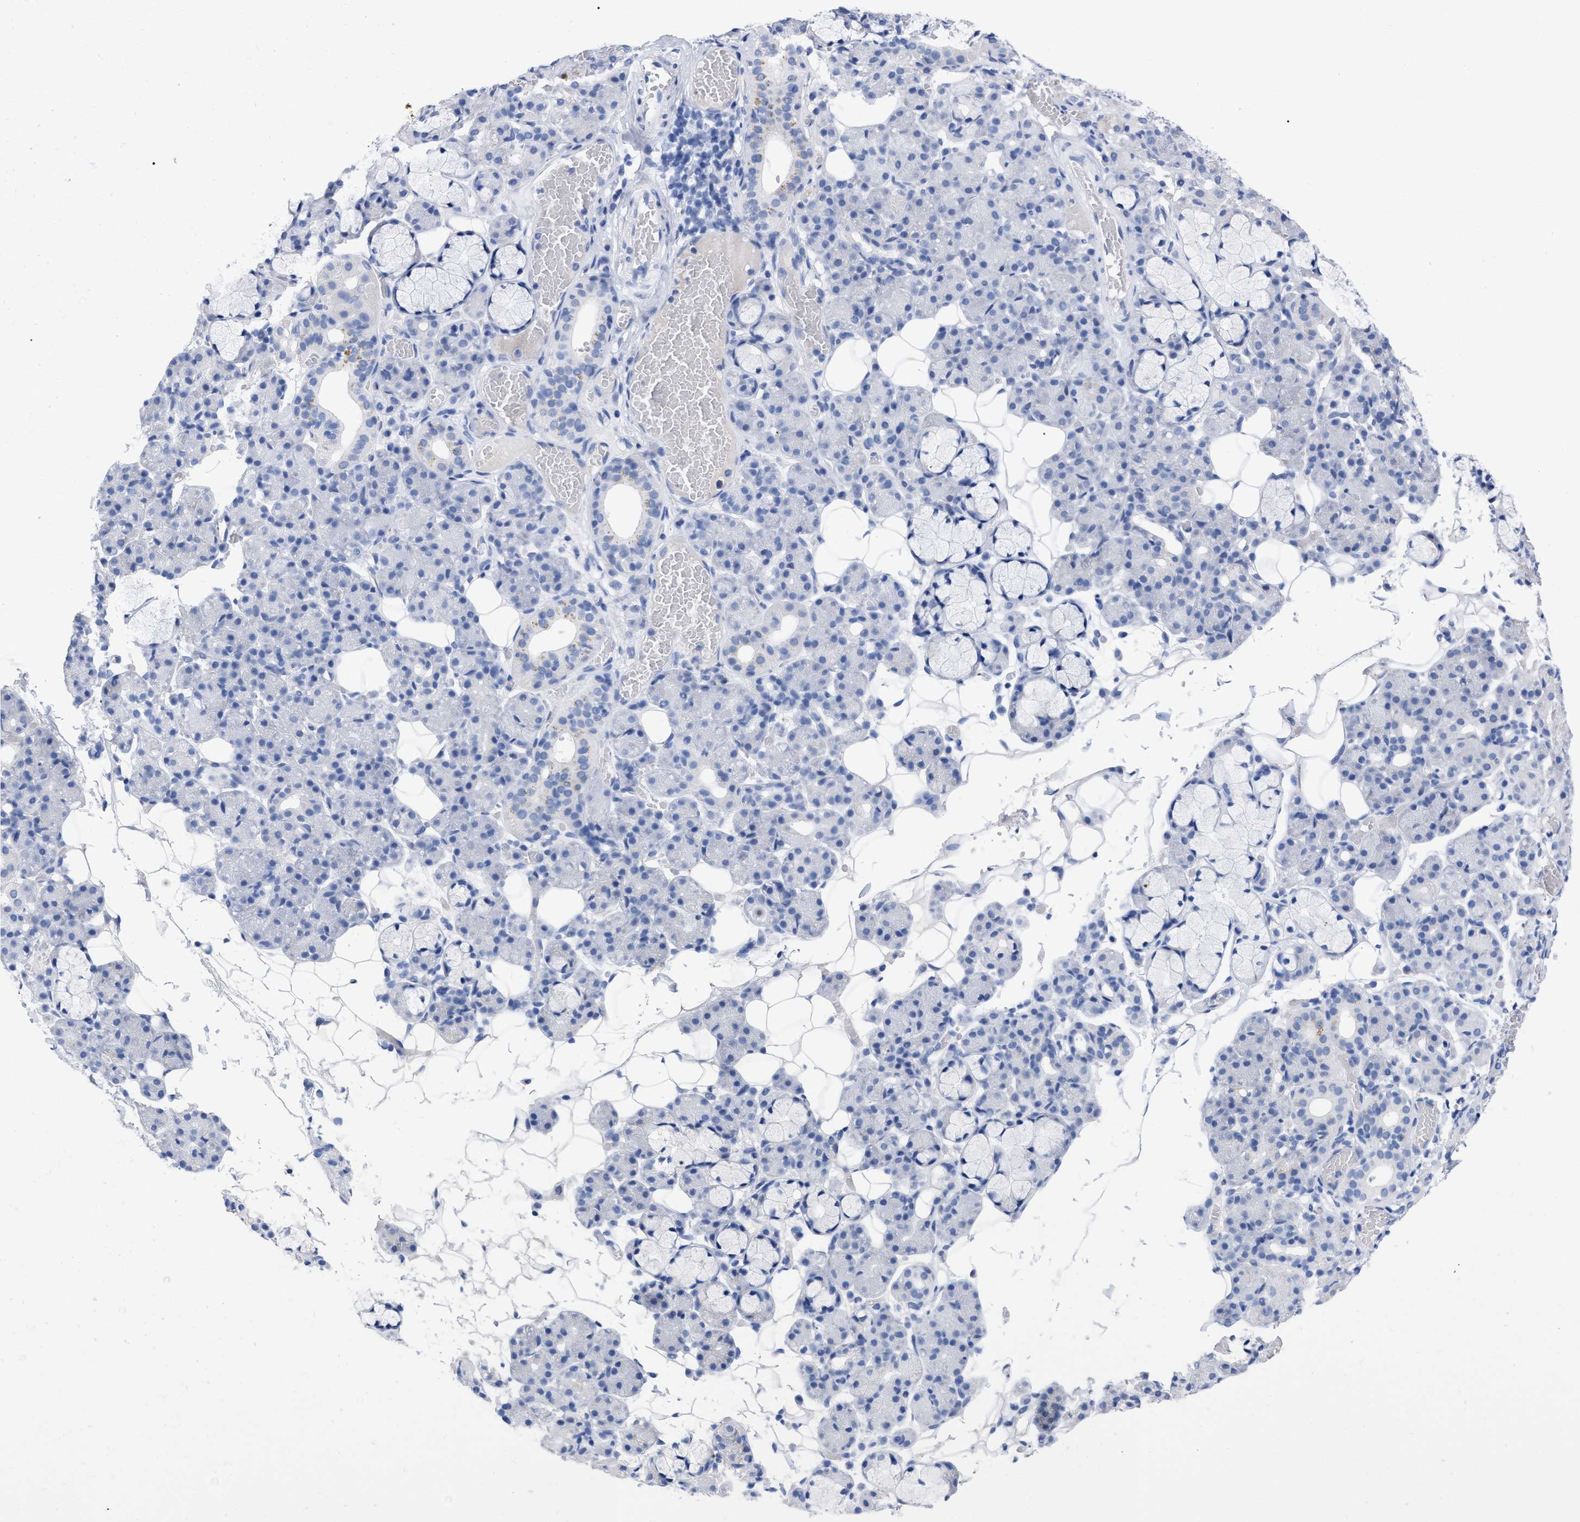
{"staining": {"intensity": "negative", "quantity": "none", "location": "none"}, "tissue": "salivary gland", "cell_type": "Glandular cells", "image_type": "normal", "snomed": [{"axis": "morphology", "description": "Normal tissue, NOS"}, {"axis": "topography", "description": "Salivary gland"}], "caption": "Immunohistochemistry photomicrograph of unremarkable human salivary gland stained for a protein (brown), which displays no positivity in glandular cells. (Stains: DAB IHC with hematoxylin counter stain, Microscopy: brightfield microscopy at high magnification).", "gene": "HAPLN1", "patient": {"sex": "male", "age": 63}}